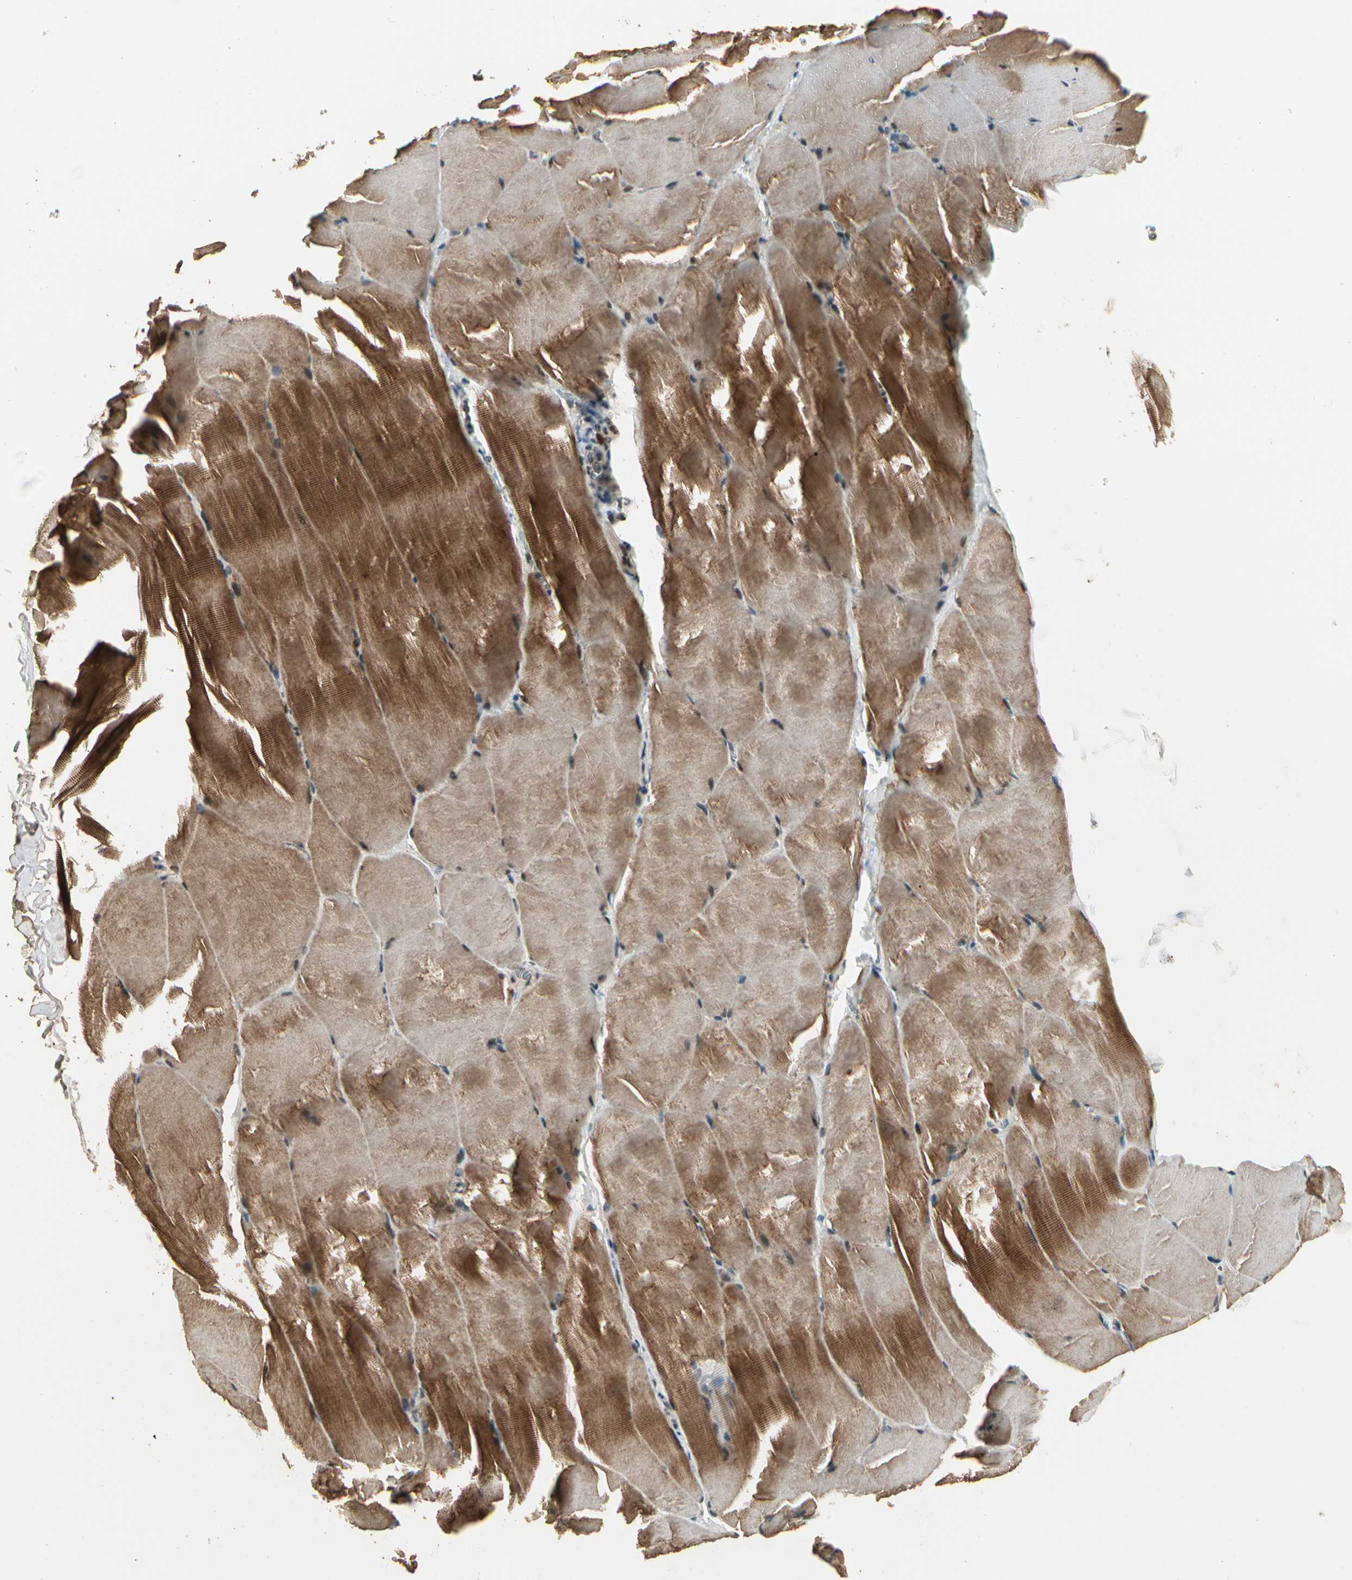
{"staining": {"intensity": "weak", "quantity": "25%-75%", "location": "cytoplasmic/membranous,nuclear"}, "tissue": "skeletal muscle", "cell_type": "Myocytes", "image_type": "normal", "snomed": [{"axis": "morphology", "description": "Normal tissue, NOS"}, {"axis": "topography", "description": "Skeletal muscle"}], "caption": "Skeletal muscle stained with DAB (3,3'-diaminobenzidine) IHC demonstrates low levels of weak cytoplasmic/membranous,nuclear expression in about 25%-75% of myocytes. The protein of interest is shown in brown color, while the nuclei are stained blue.", "gene": "RBM25", "patient": {"sex": "male", "age": 71}}